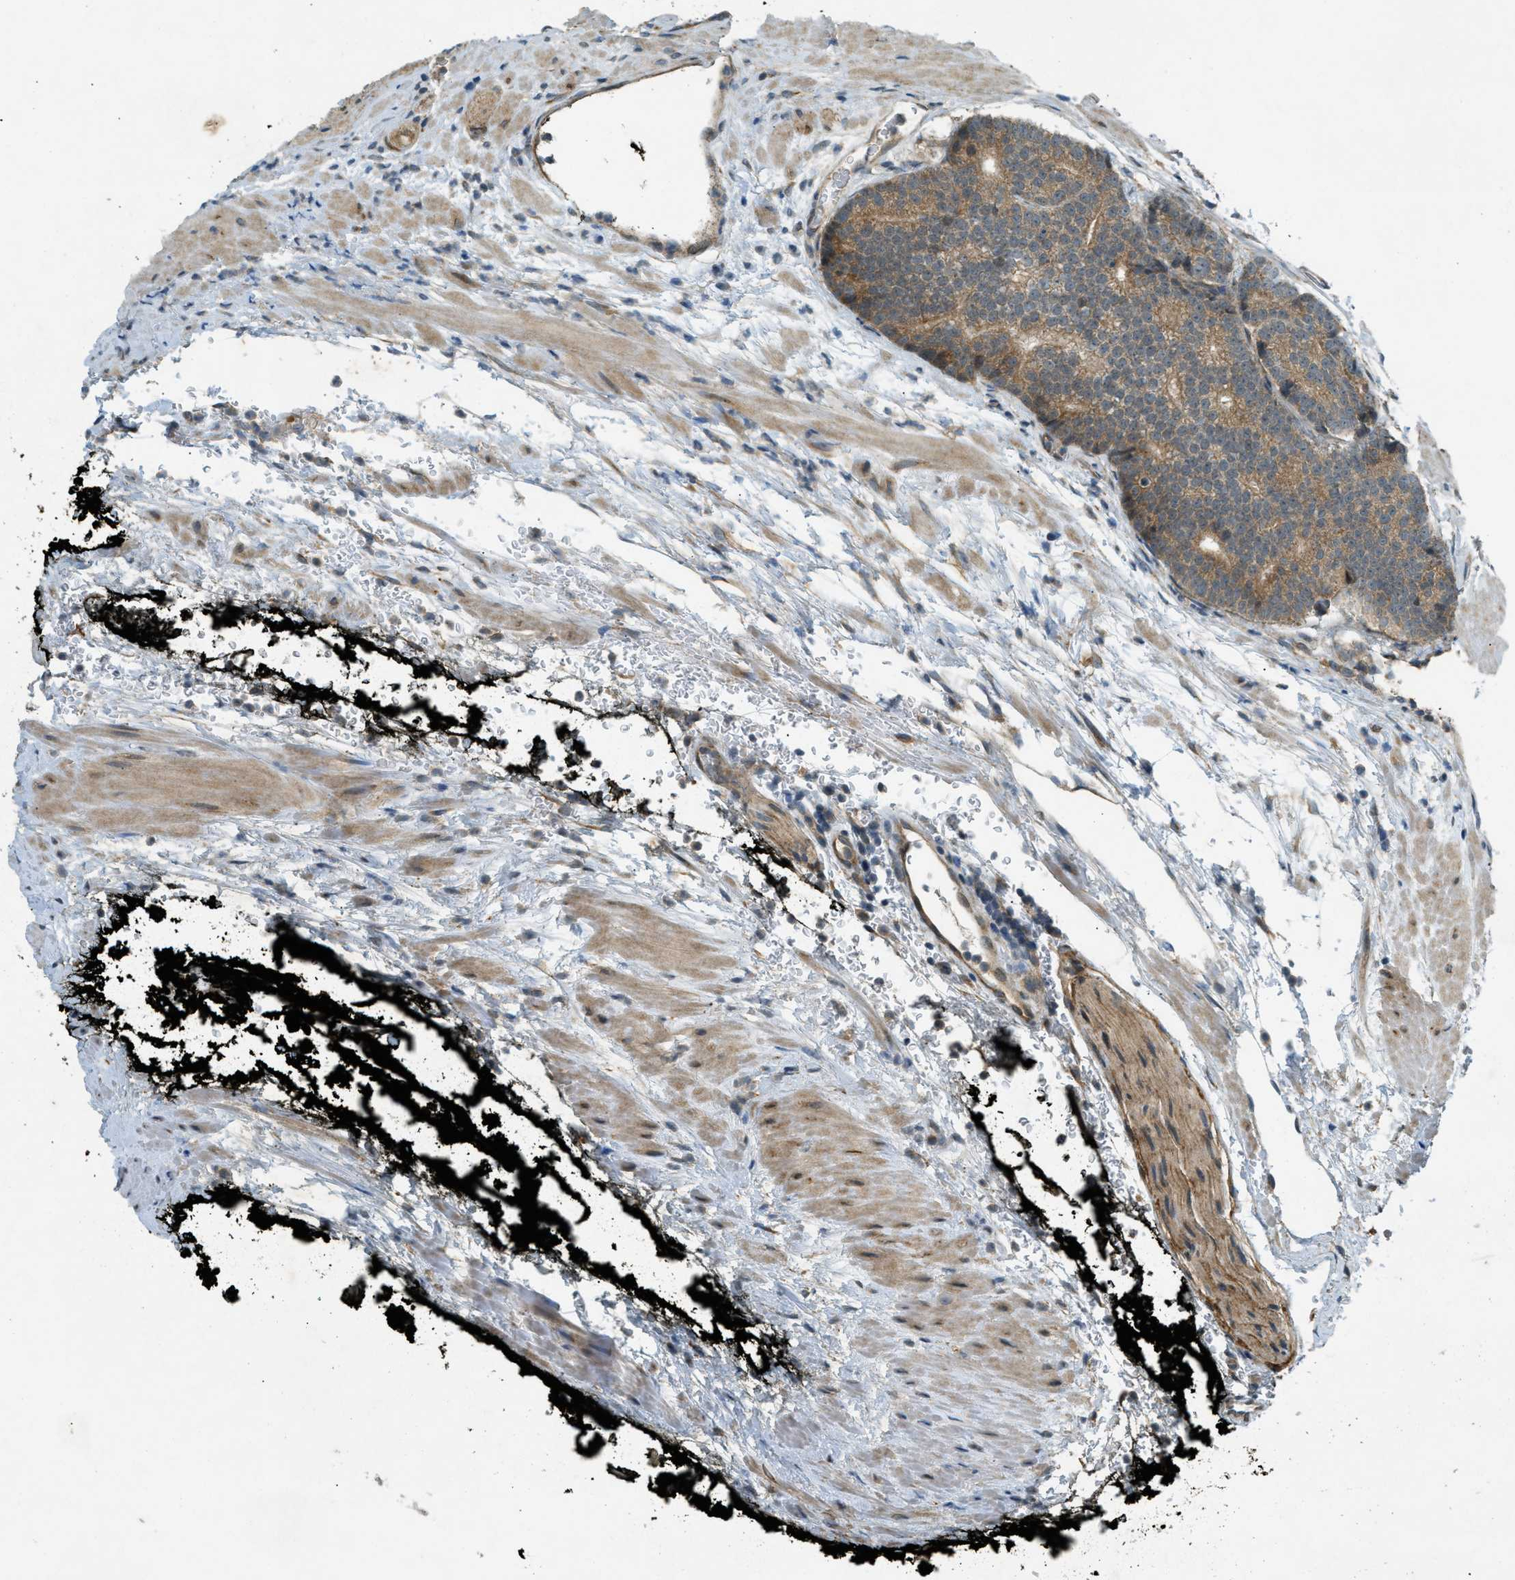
{"staining": {"intensity": "moderate", "quantity": "25%-75%", "location": "cytoplasmic/membranous"}, "tissue": "prostate cancer", "cell_type": "Tumor cells", "image_type": "cancer", "snomed": [{"axis": "morphology", "description": "Adenocarcinoma, High grade"}, {"axis": "topography", "description": "Prostate"}], "caption": "Immunohistochemistry of prostate cancer (adenocarcinoma (high-grade)) exhibits medium levels of moderate cytoplasmic/membranous expression in about 25%-75% of tumor cells.", "gene": "EIF2AK3", "patient": {"sex": "male", "age": 61}}